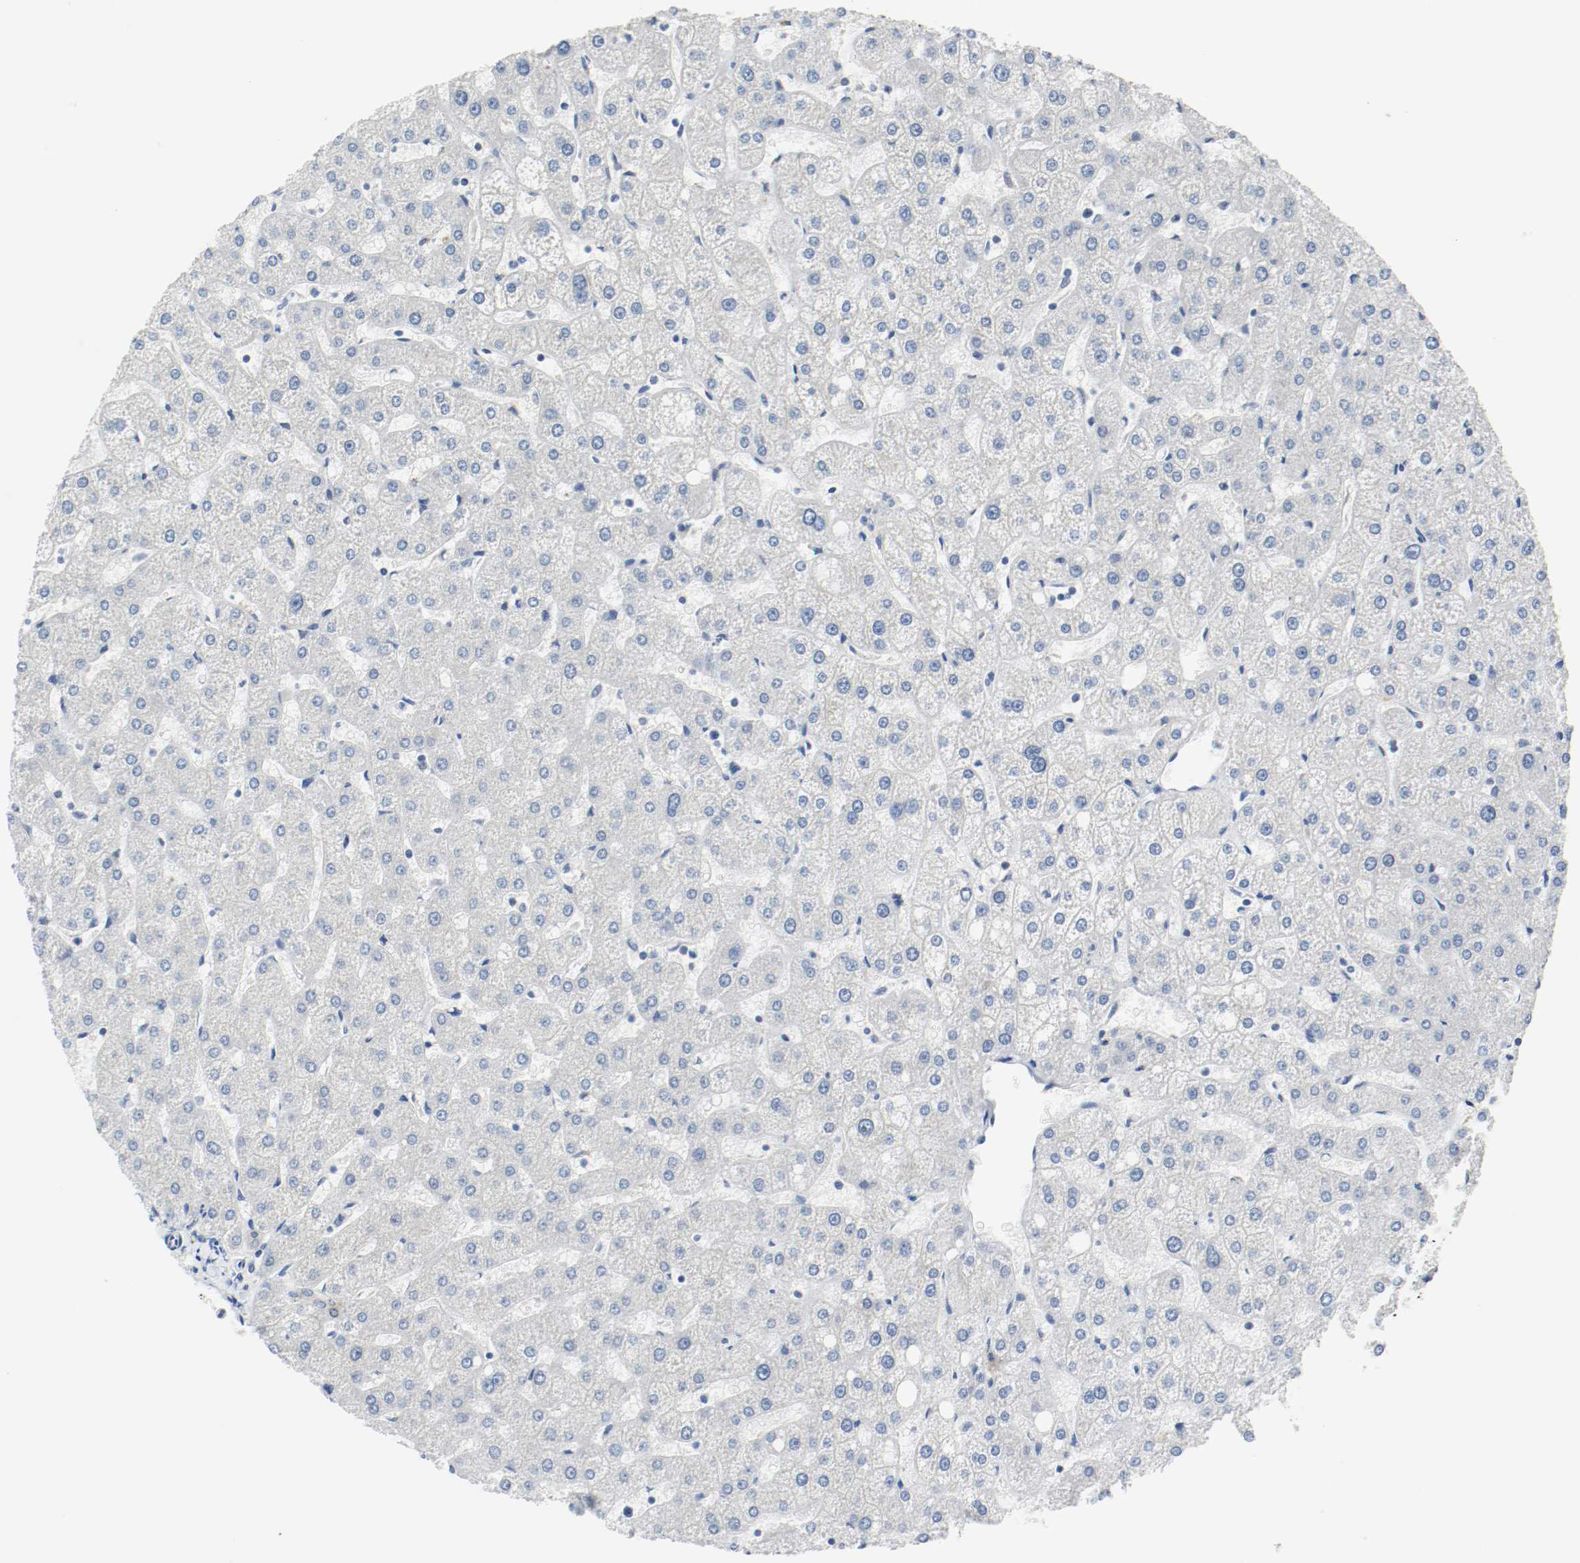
{"staining": {"intensity": "negative", "quantity": "none", "location": "none"}, "tissue": "liver", "cell_type": "Cholangiocytes", "image_type": "normal", "snomed": [{"axis": "morphology", "description": "Normal tissue, NOS"}, {"axis": "topography", "description": "Liver"}], "caption": "Image shows no significant protein expression in cholangiocytes of normal liver. The staining was performed using DAB (3,3'-diaminobenzidine) to visualize the protein expression in brown, while the nuclei were stained in blue with hematoxylin (Magnification: 20x).", "gene": "PPME1", "patient": {"sex": "male", "age": 67}}